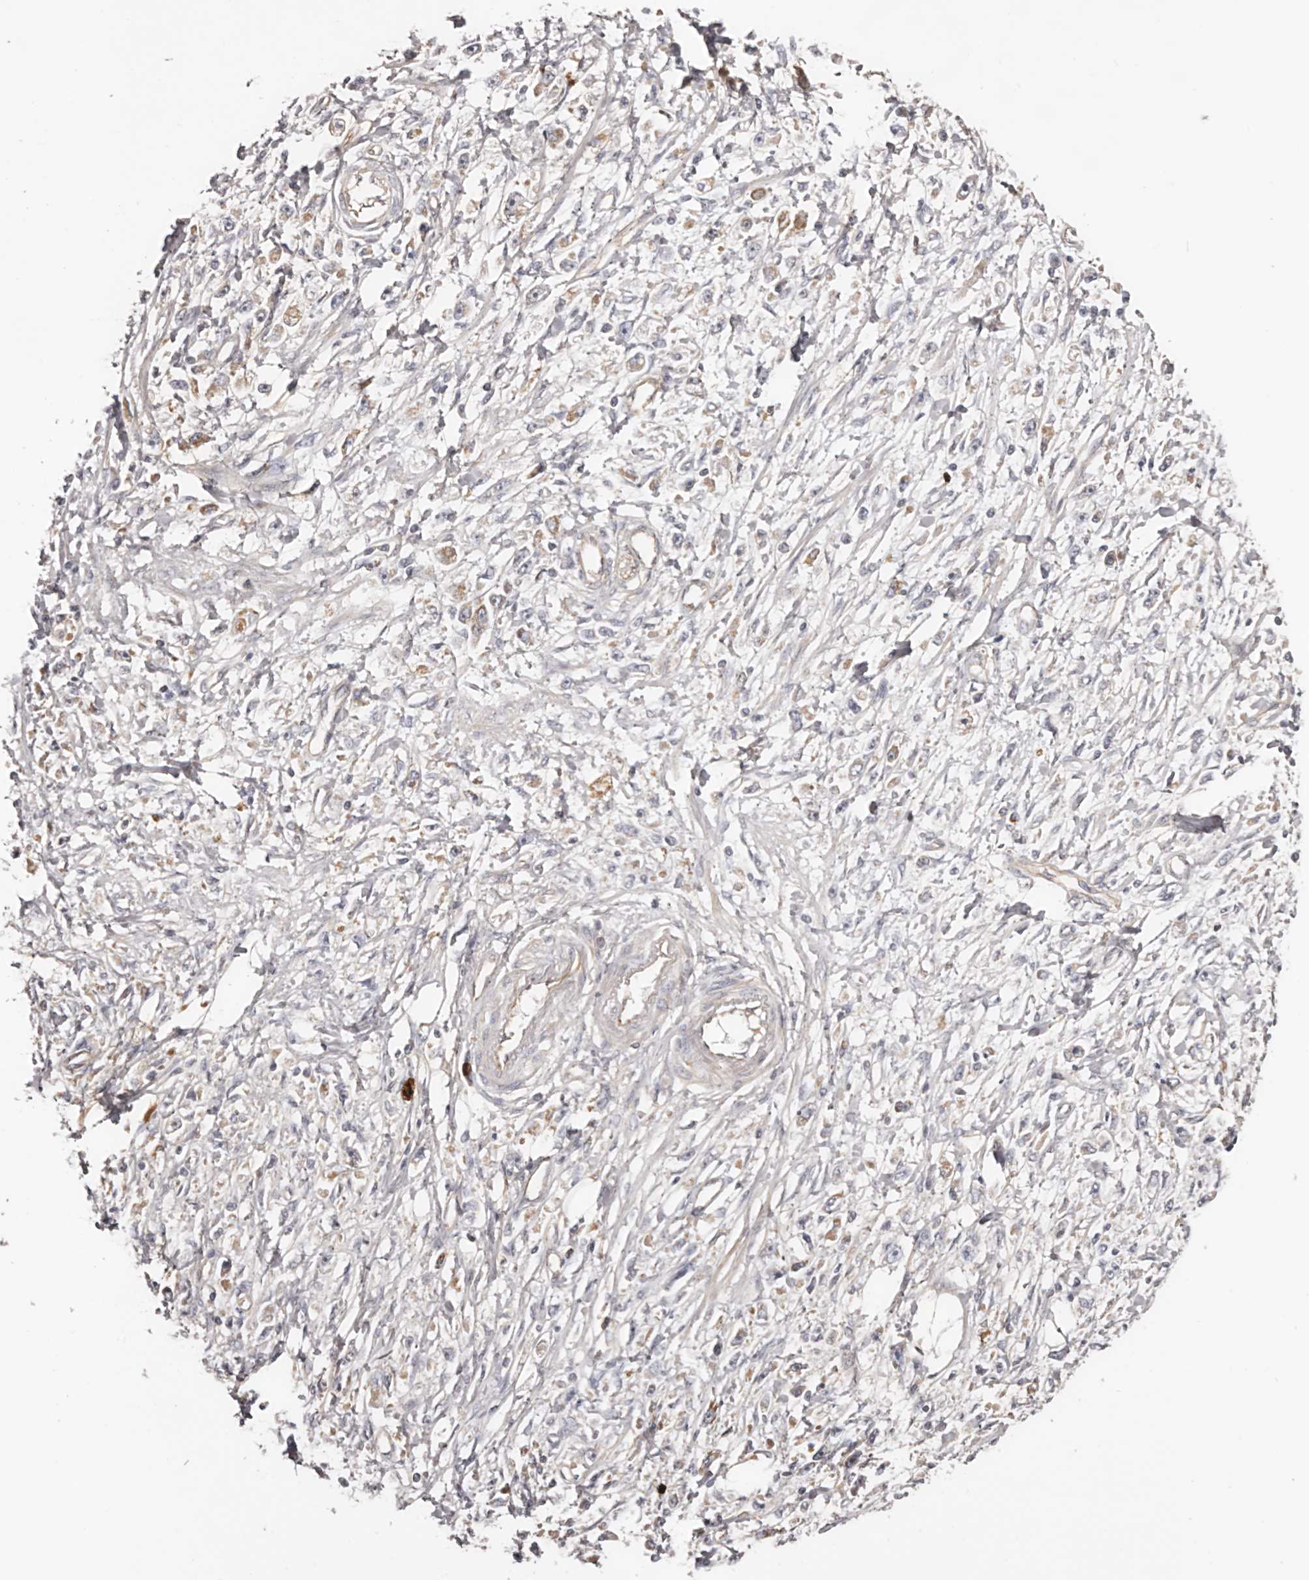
{"staining": {"intensity": "negative", "quantity": "none", "location": "none"}, "tissue": "stomach cancer", "cell_type": "Tumor cells", "image_type": "cancer", "snomed": [{"axis": "morphology", "description": "Adenocarcinoma, NOS"}, {"axis": "topography", "description": "Stomach"}], "caption": "Immunohistochemical staining of human stomach cancer (adenocarcinoma) exhibits no significant staining in tumor cells.", "gene": "DMRT2", "patient": {"sex": "female", "age": 59}}